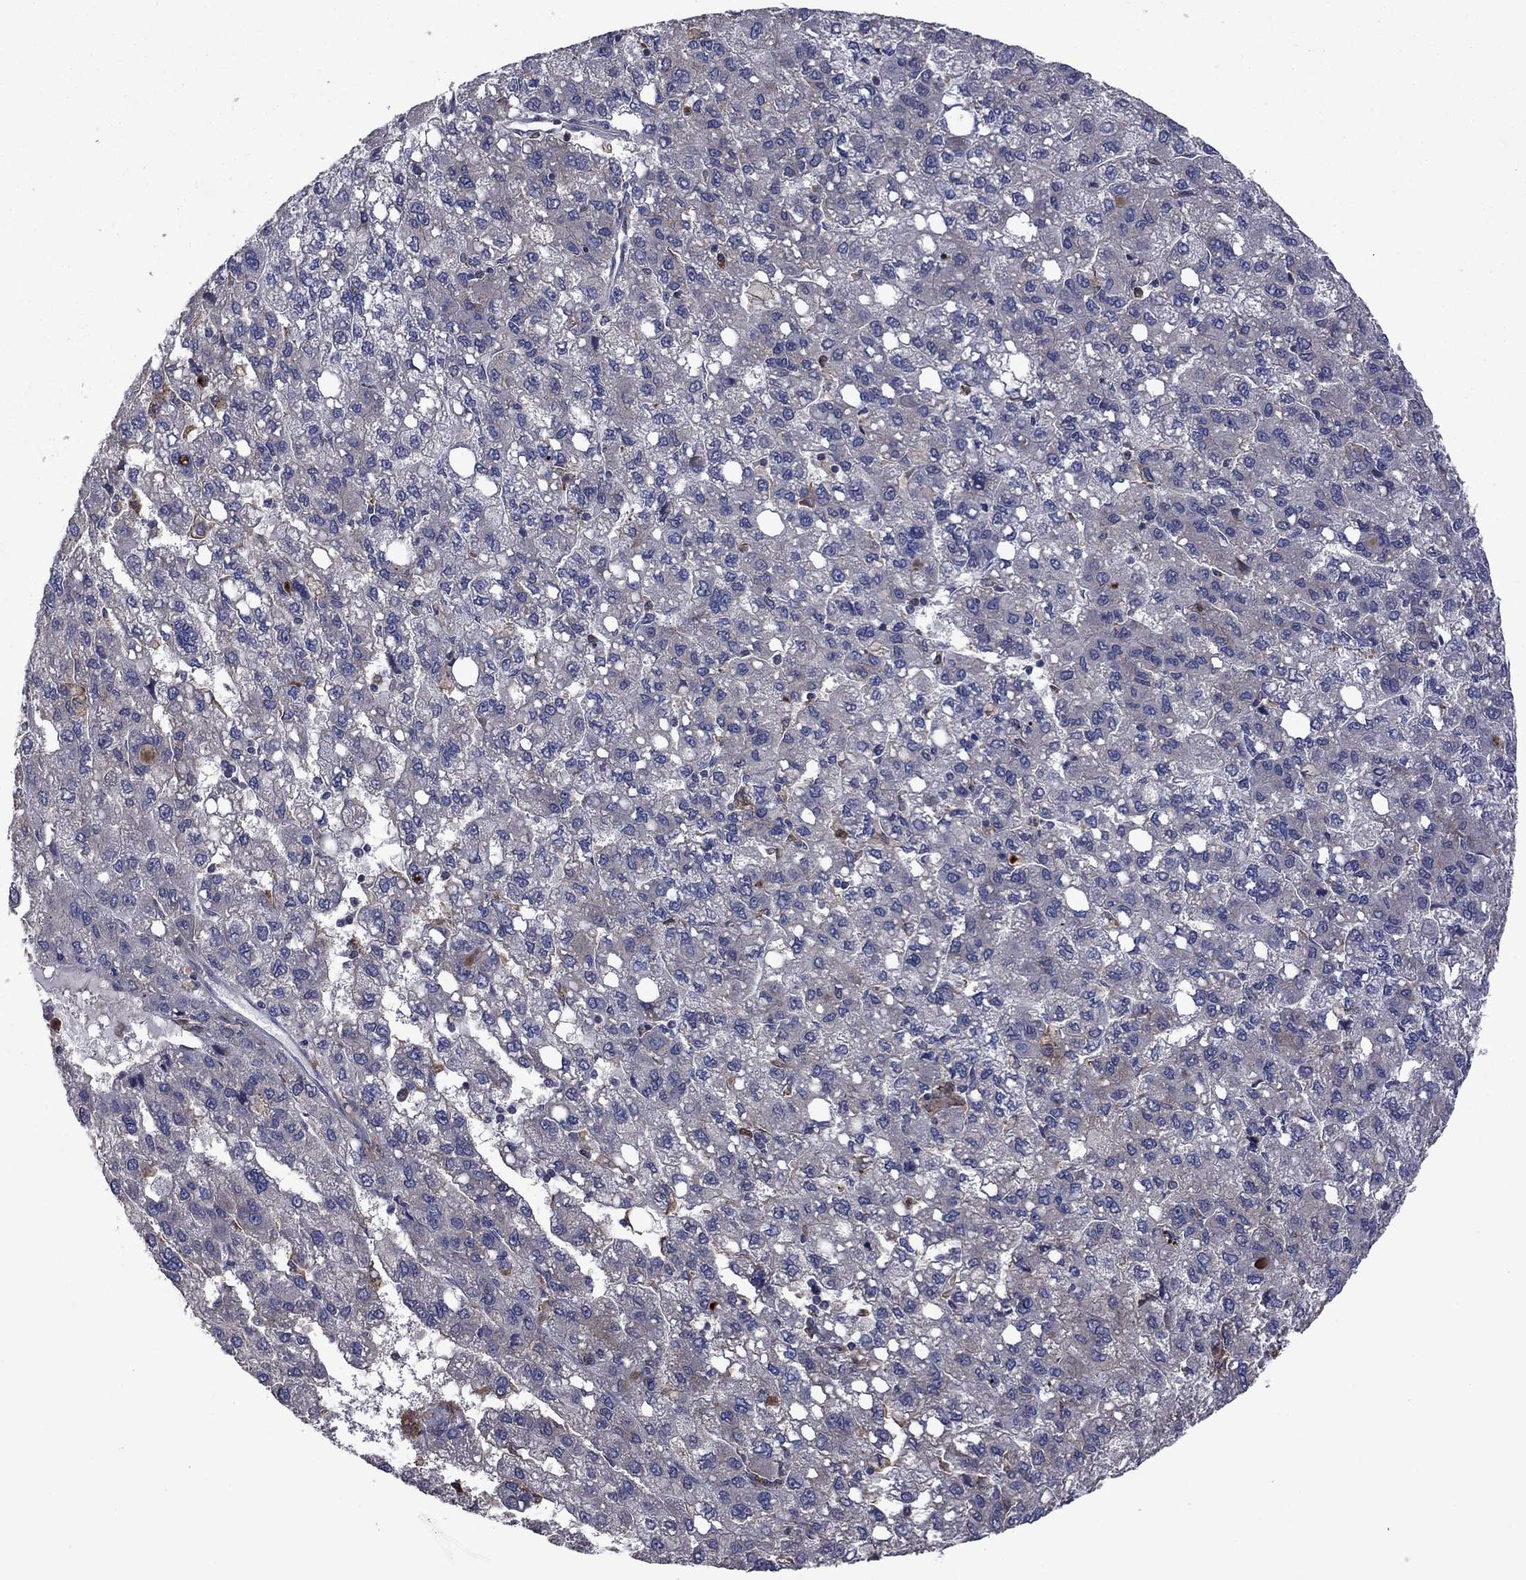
{"staining": {"intensity": "negative", "quantity": "none", "location": "none"}, "tissue": "liver cancer", "cell_type": "Tumor cells", "image_type": "cancer", "snomed": [{"axis": "morphology", "description": "Carcinoma, Hepatocellular, NOS"}, {"axis": "topography", "description": "Liver"}], "caption": "IHC micrograph of neoplastic tissue: human liver hepatocellular carcinoma stained with DAB exhibits no significant protein staining in tumor cells. (DAB (3,3'-diaminobenzidine) immunohistochemistry (IHC) with hematoxylin counter stain).", "gene": "MEA1", "patient": {"sex": "female", "age": 82}}